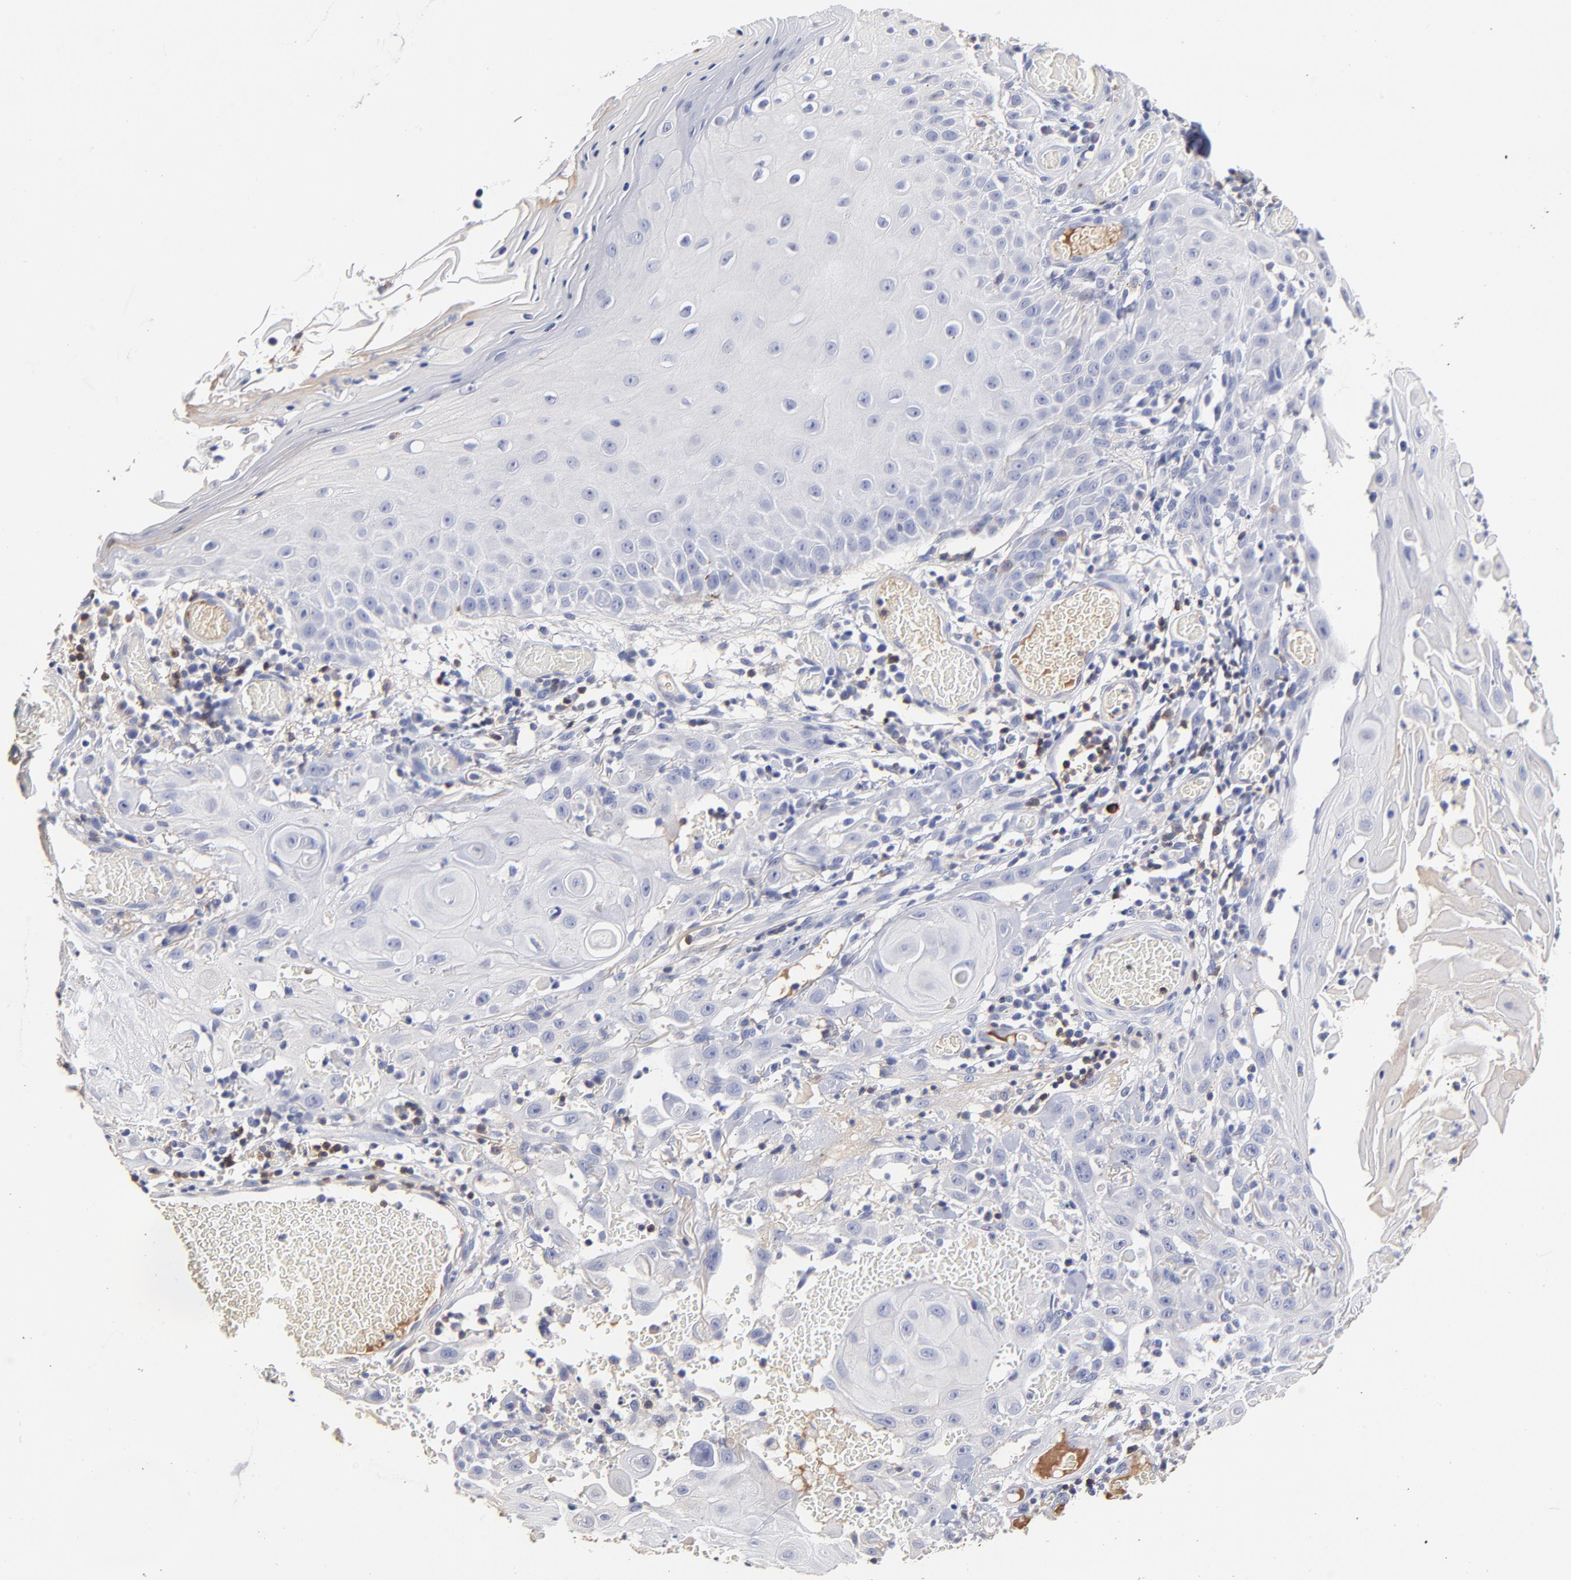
{"staining": {"intensity": "negative", "quantity": "none", "location": "none"}, "tissue": "skin cancer", "cell_type": "Tumor cells", "image_type": "cancer", "snomed": [{"axis": "morphology", "description": "Squamous cell carcinoma, NOS"}, {"axis": "topography", "description": "Skin"}], "caption": "This is an immunohistochemistry (IHC) histopathology image of human squamous cell carcinoma (skin). There is no positivity in tumor cells.", "gene": "TRAT1", "patient": {"sex": "male", "age": 24}}